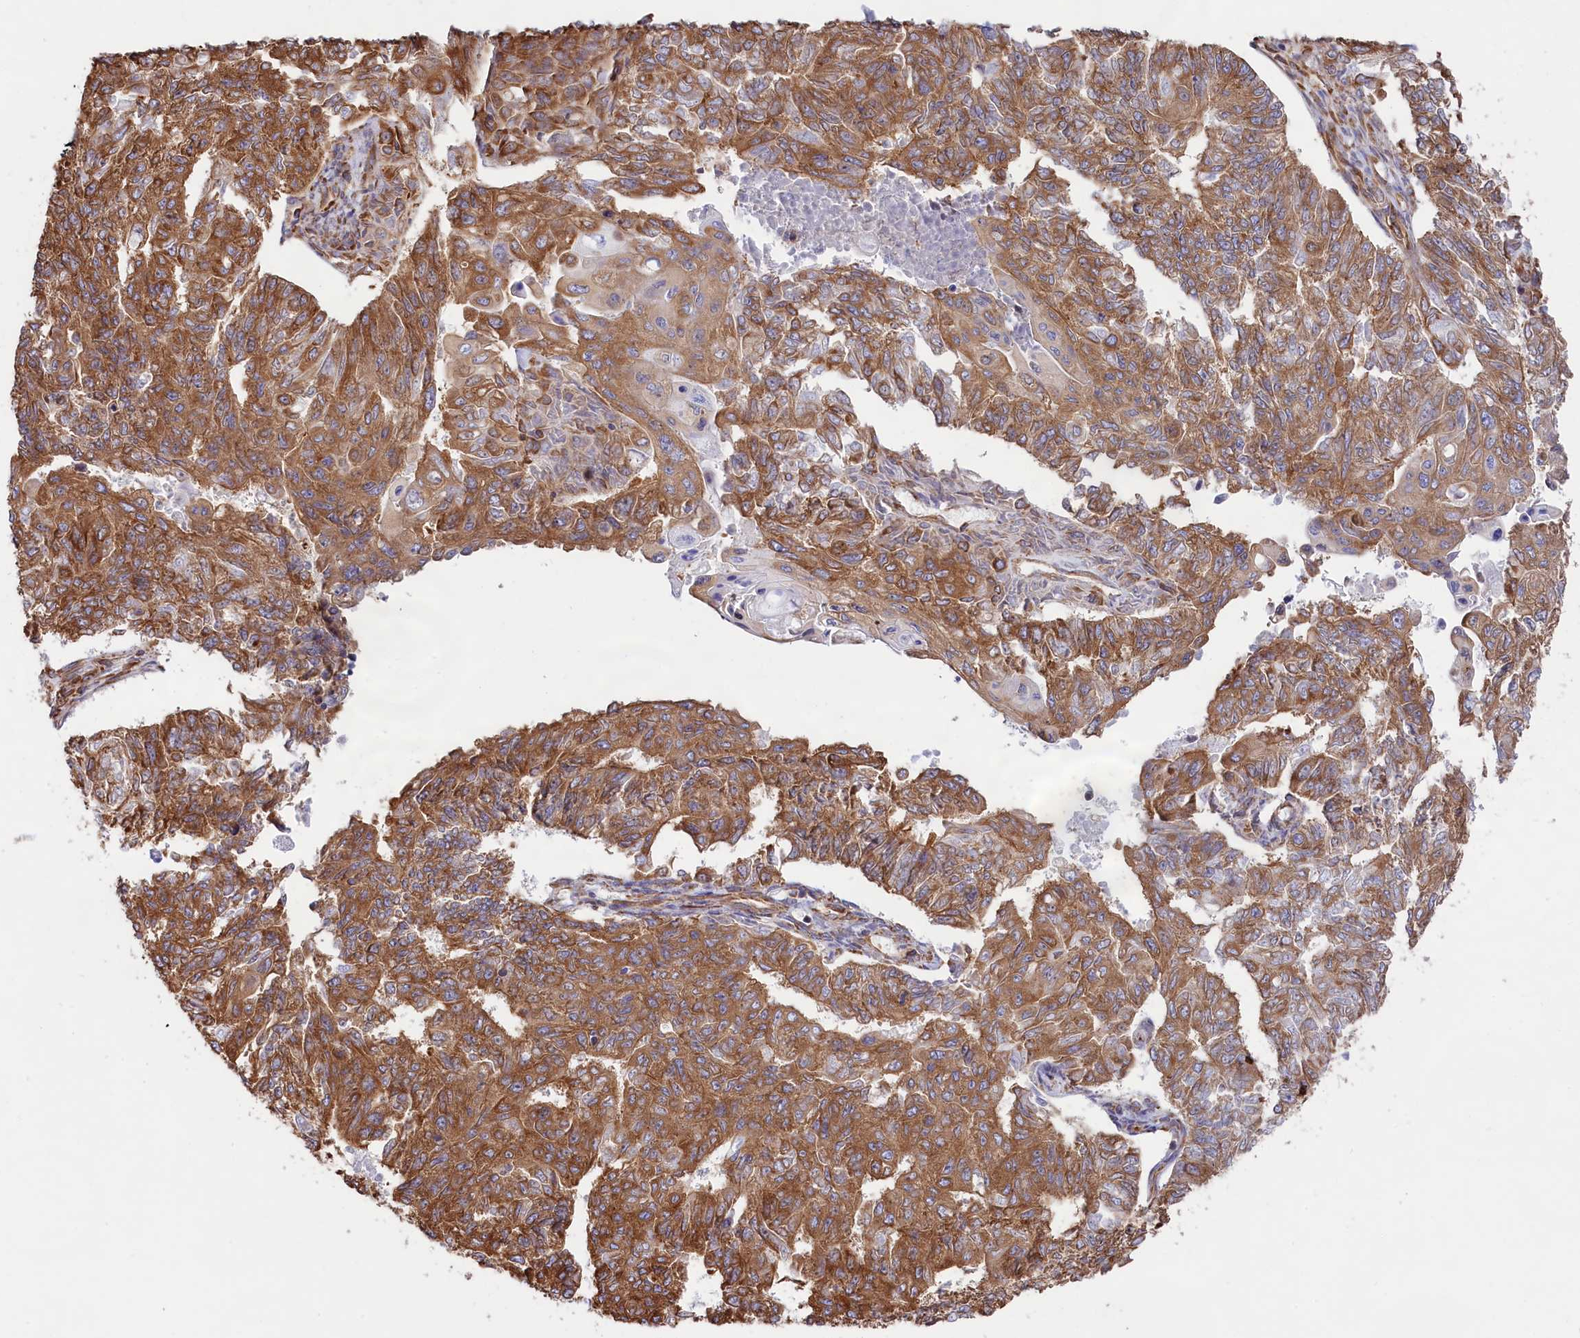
{"staining": {"intensity": "moderate", "quantity": ">75%", "location": "cytoplasmic/membranous"}, "tissue": "endometrial cancer", "cell_type": "Tumor cells", "image_type": "cancer", "snomed": [{"axis": "morphology", "description": "Adenocarcinoma, NOS"}, {"axis": "topography", "description": "Endometrium"}], "caption": "Endometrial cancer stained with a brown dye demonstrates moderate cytoplasmic/membranous positive expression in approximately >75% of tumor cells.", "gene": "GYS1", "patient": {"sex": "female", "age": 32}}